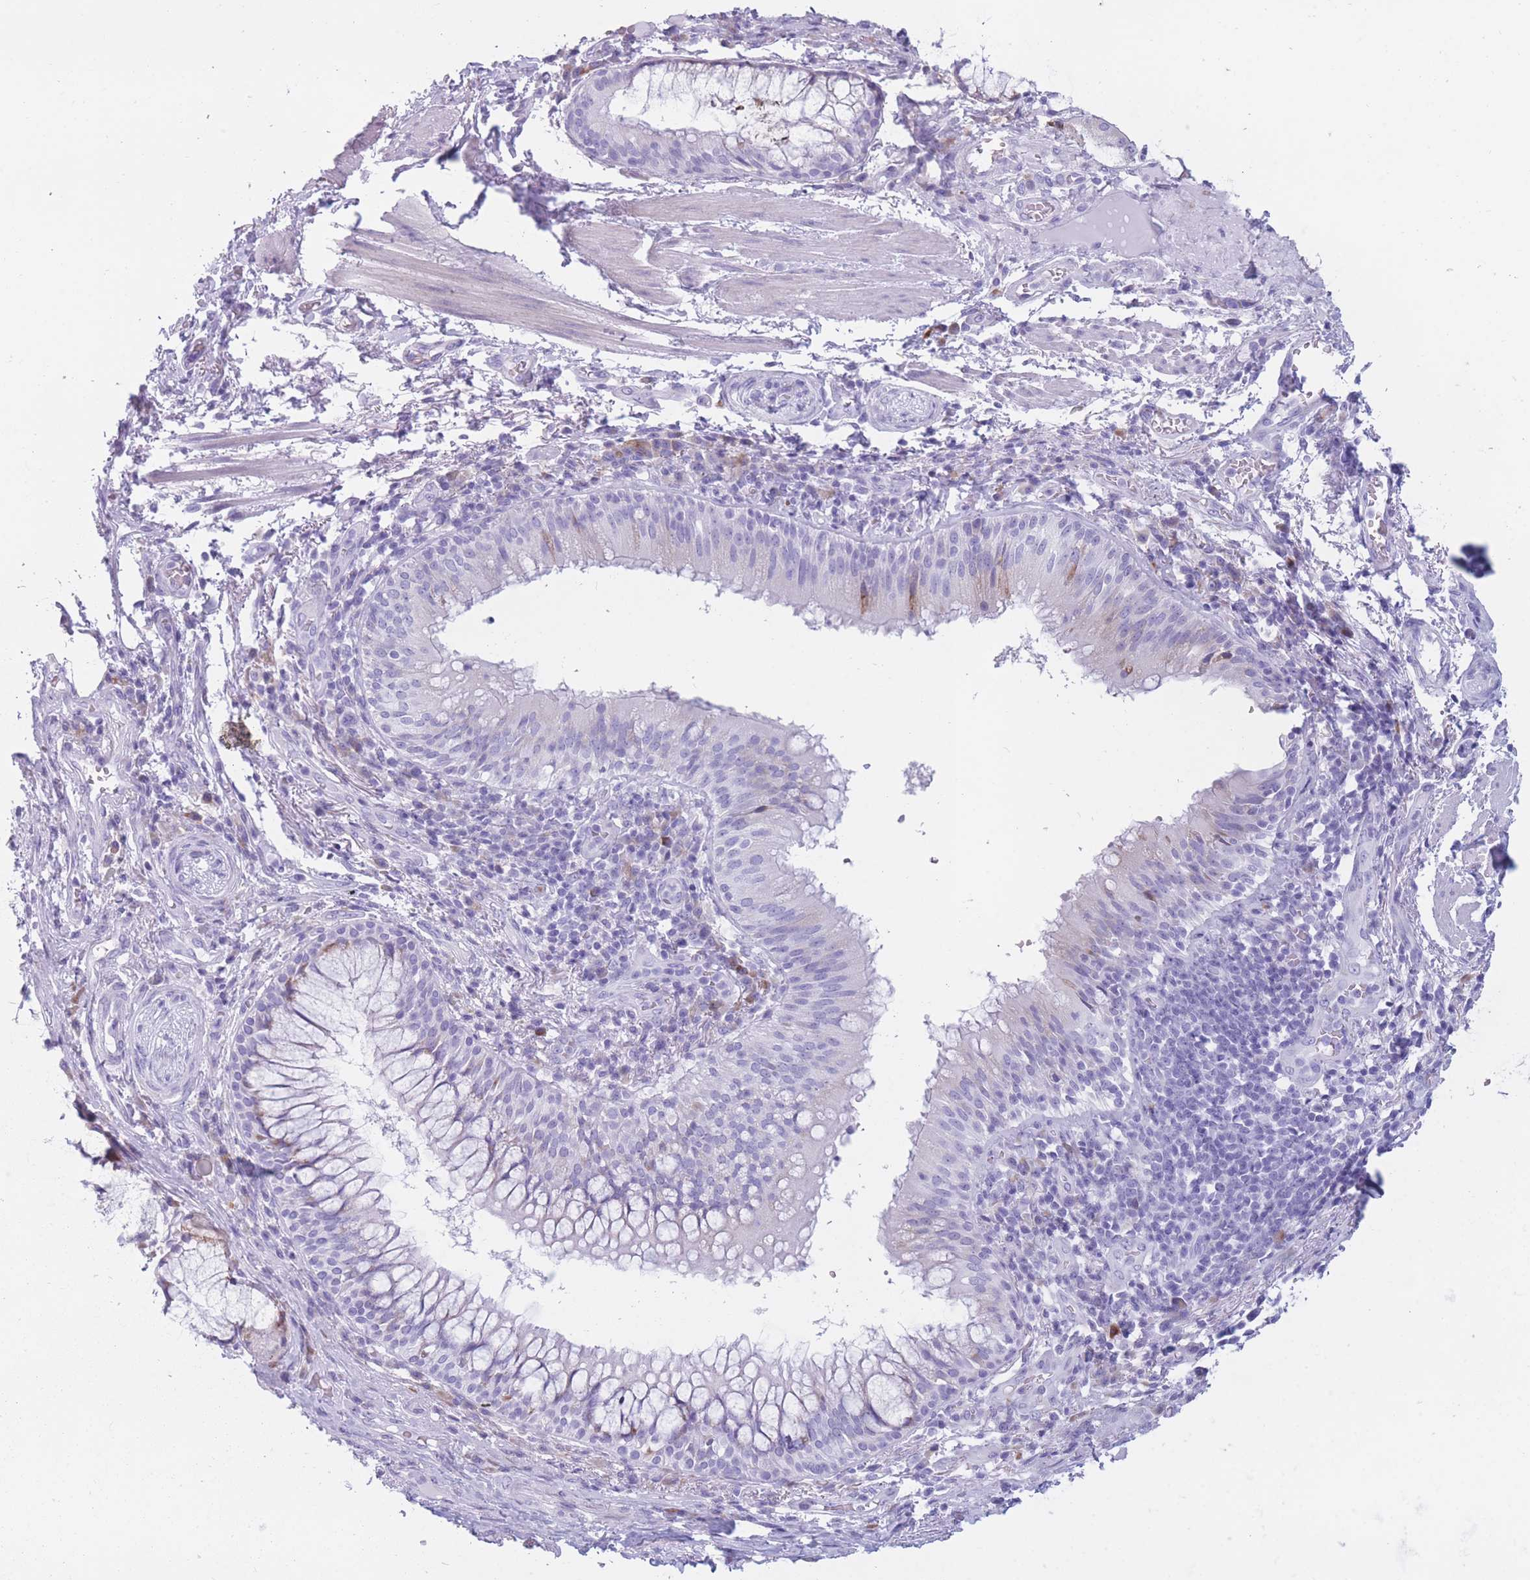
{"staining": {"intensity": "negative", "quantity": "none", "location": "none"}, "tissue": "adipose tissue", "cell_type": "Adipocytes", "image_type": "normal", "snomed": [{"axis": "morphology", "description": "Normal tissue, NOS"}, {"axis": "topography", "description": "Cartilage tissue"}, {"axis": "topography", "description": "Bronchus"}], "caption": "IHC of benign adipose tissue shows no positivity in adipocytes.", "gene": "COL27A1", "patient": {"sex": "male", "age": 56}}